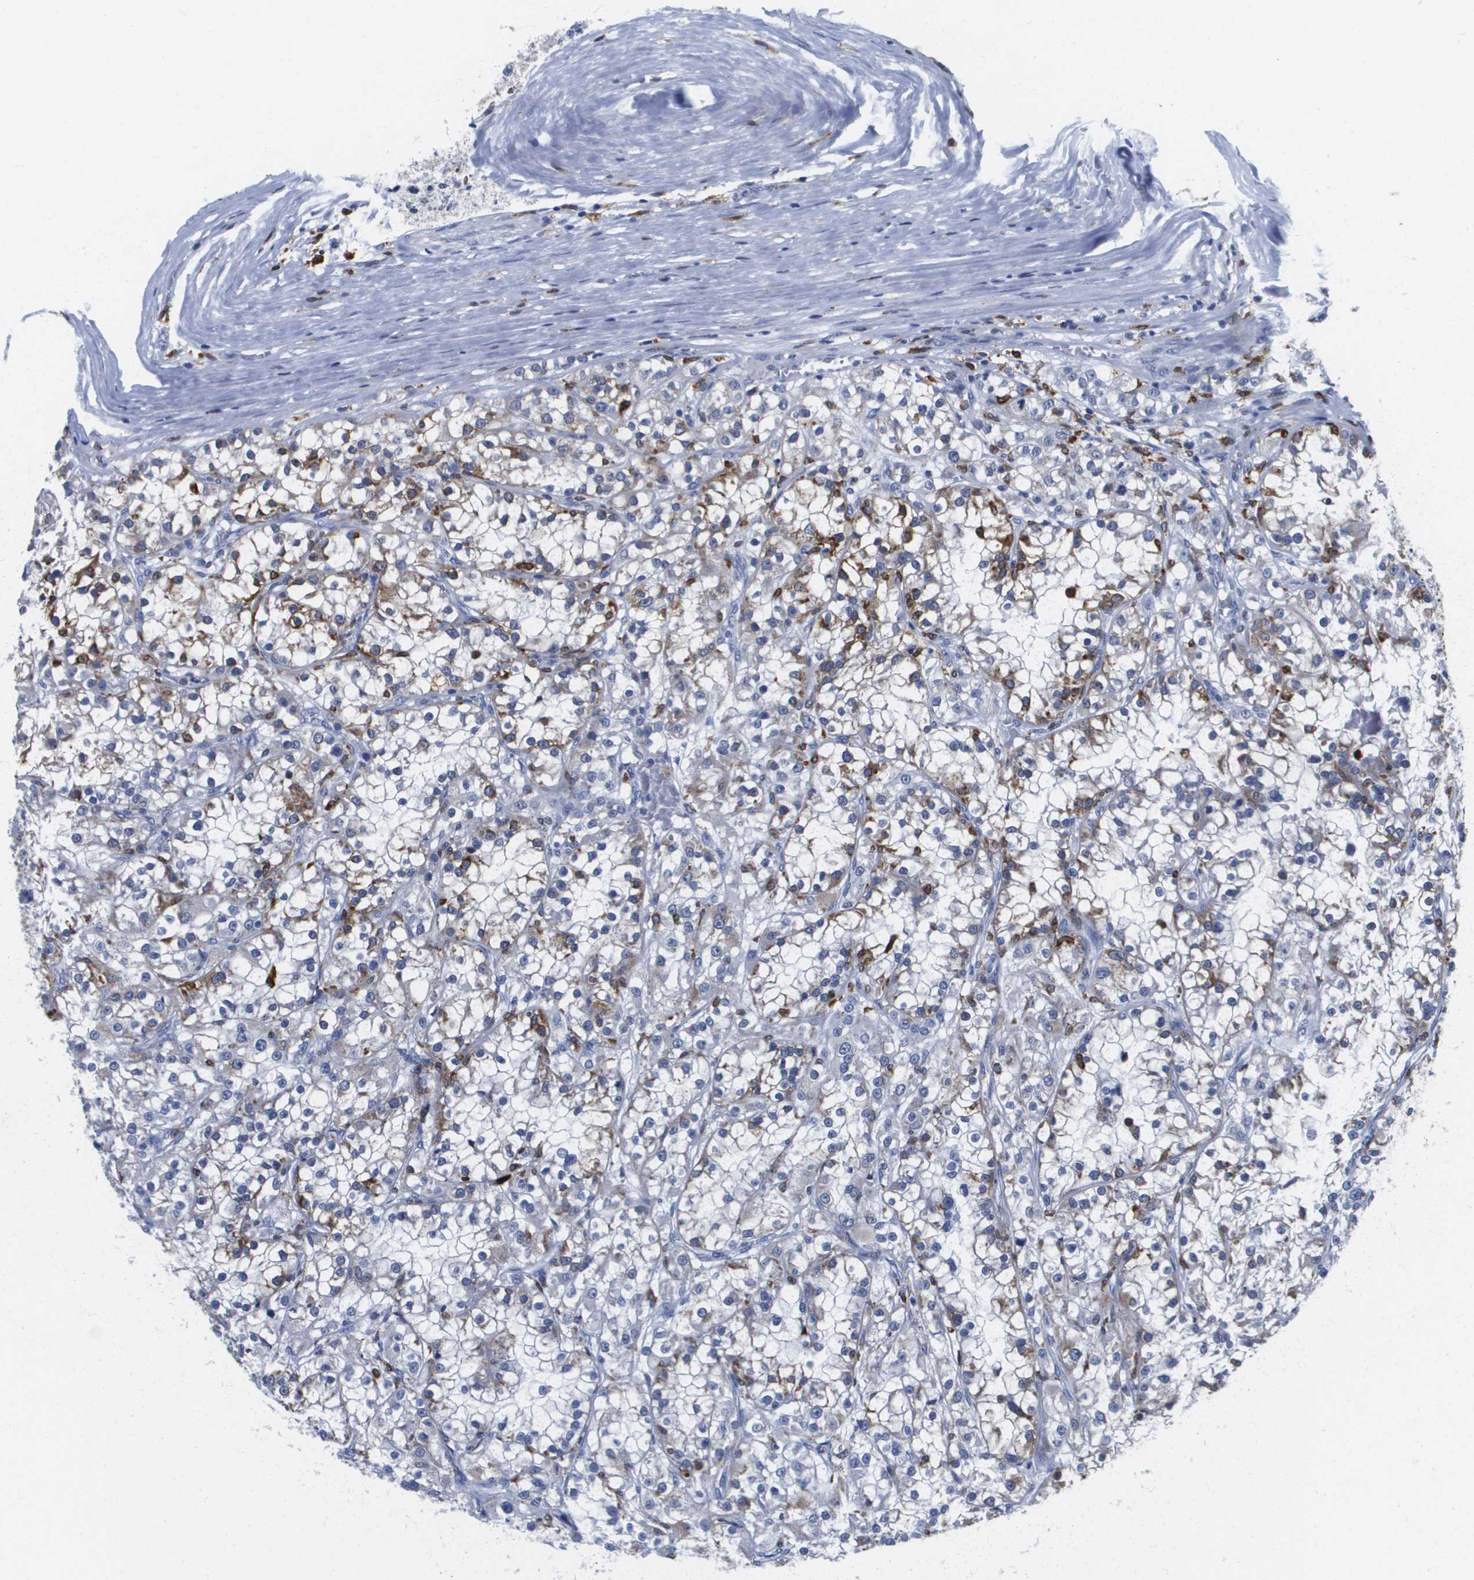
{"staining": {"intensity": "moderate", "quantity": "25%-75%", "location": "cytoplasmic/membranous"}, "tissue": "renal cancer", "cell_type": "Tumor cells", "image_type": "cancer", "snomed": [{"axis": "morphology", "description": "Adenocarcinoma, NOS"}, {"axis": "topography", "description": "Kidney"}], "caption": "Human renal adenocarcinoma stained with a brown dye exhibits moderate cytoplasmic/membranous positive positivity in about 25%-75% of tumor cells.", "gene": "HMOX1", "patient": {"sex": "female", "age": 52}}